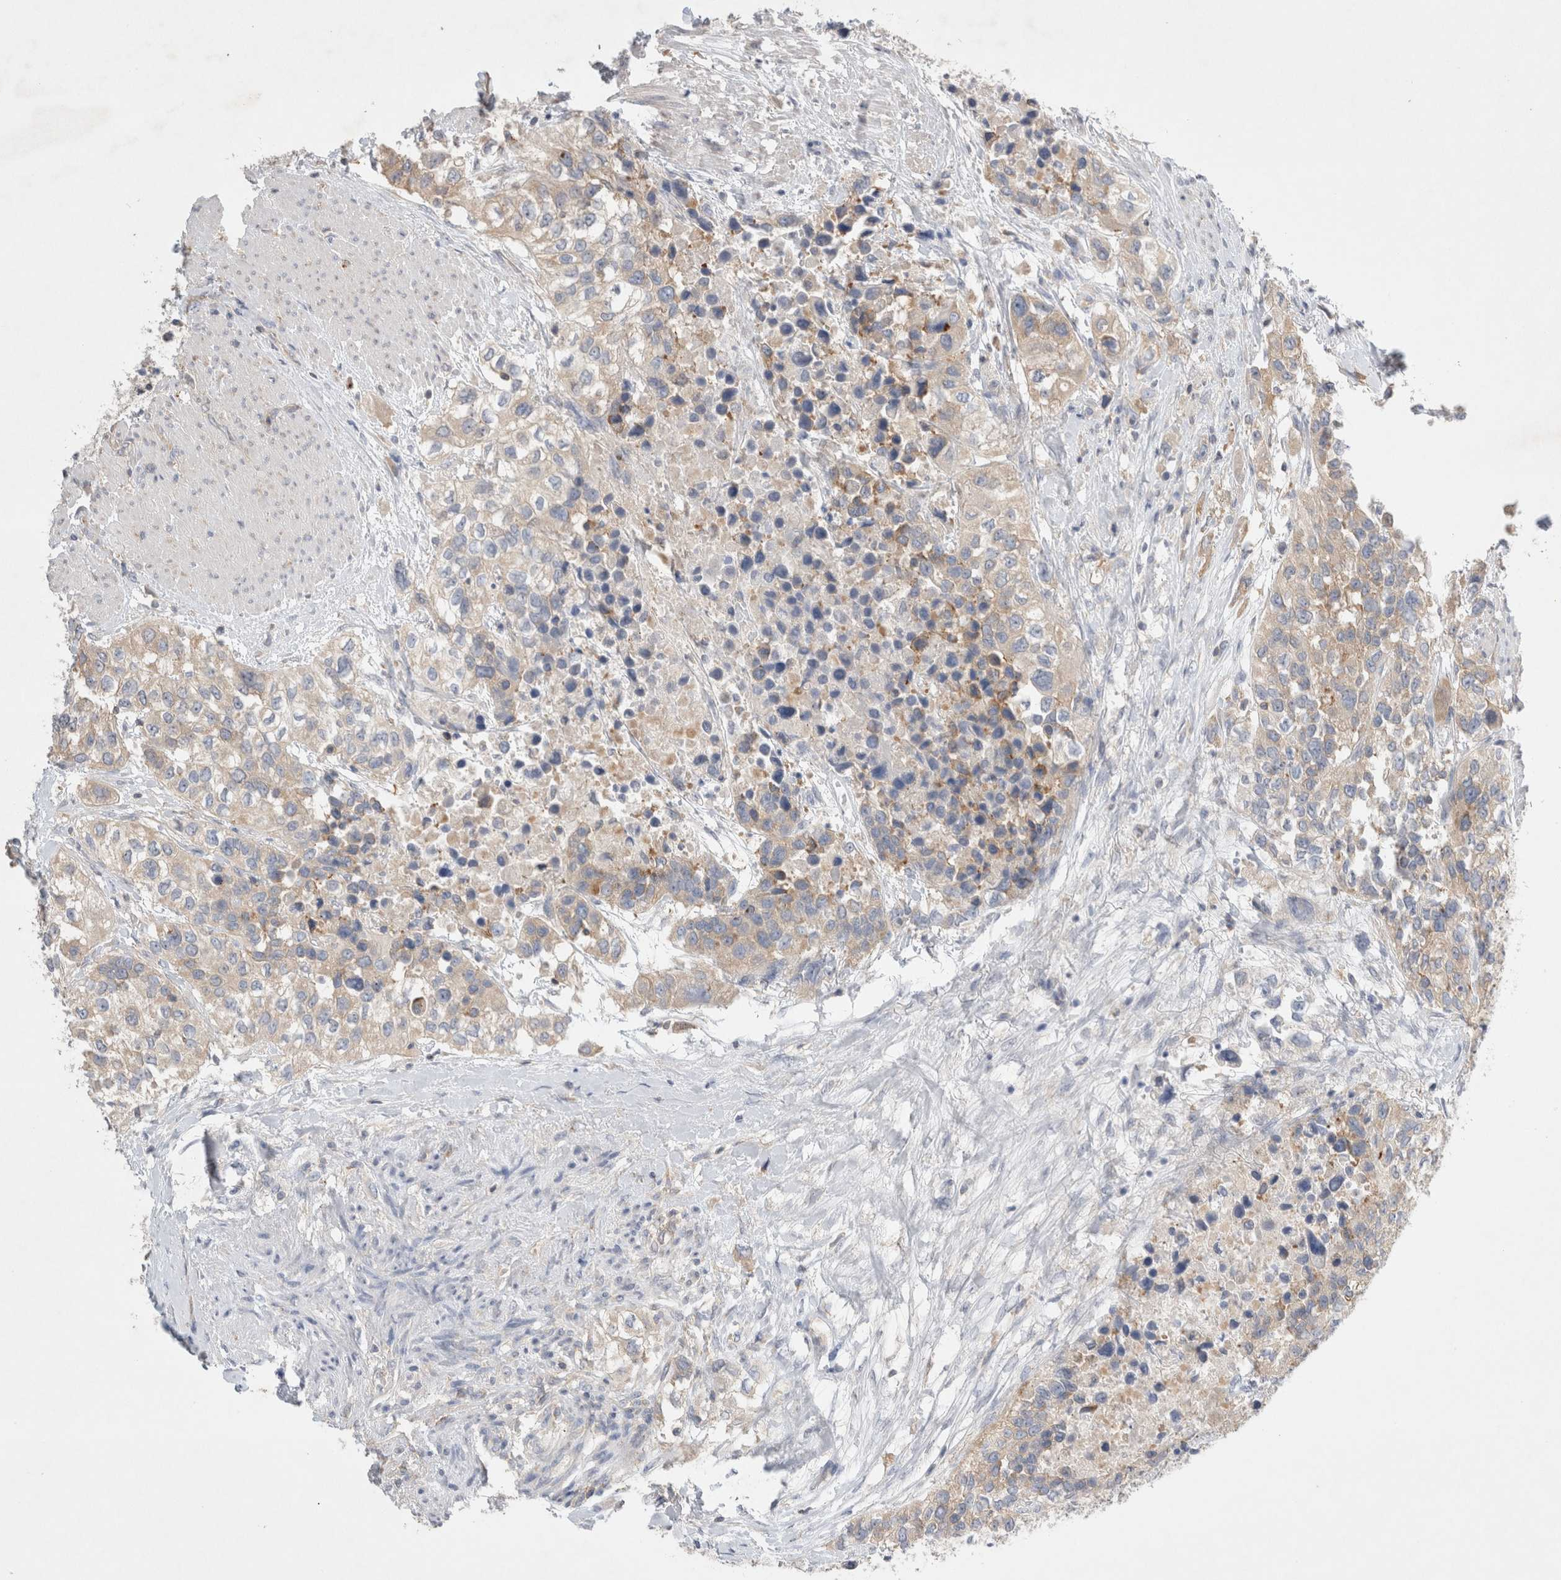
{"staining": {"intensity": "weak", "quantity": "25%-75%", "location": "cytoplasmic/membranous"}, "tissue": "urothelial cancer", "cell_type": "Tumor cells", "image_type": "cancer", "snomed": [{"axis": "morphology", "description": "Urothelial carcinoma, High grade"}, {"axis": "topography", "description": "Urinary bladder"}], "caption": "This histopathology image shows immunohistochemistry (IHC) staining of human high-grade urothelial carcinoma, with low weak cytoplasmic/membranous positivity in about 25%-75% of tumor cells.", "gene": "ZNF23", "patient": {"sex": "female", "age": 80}}